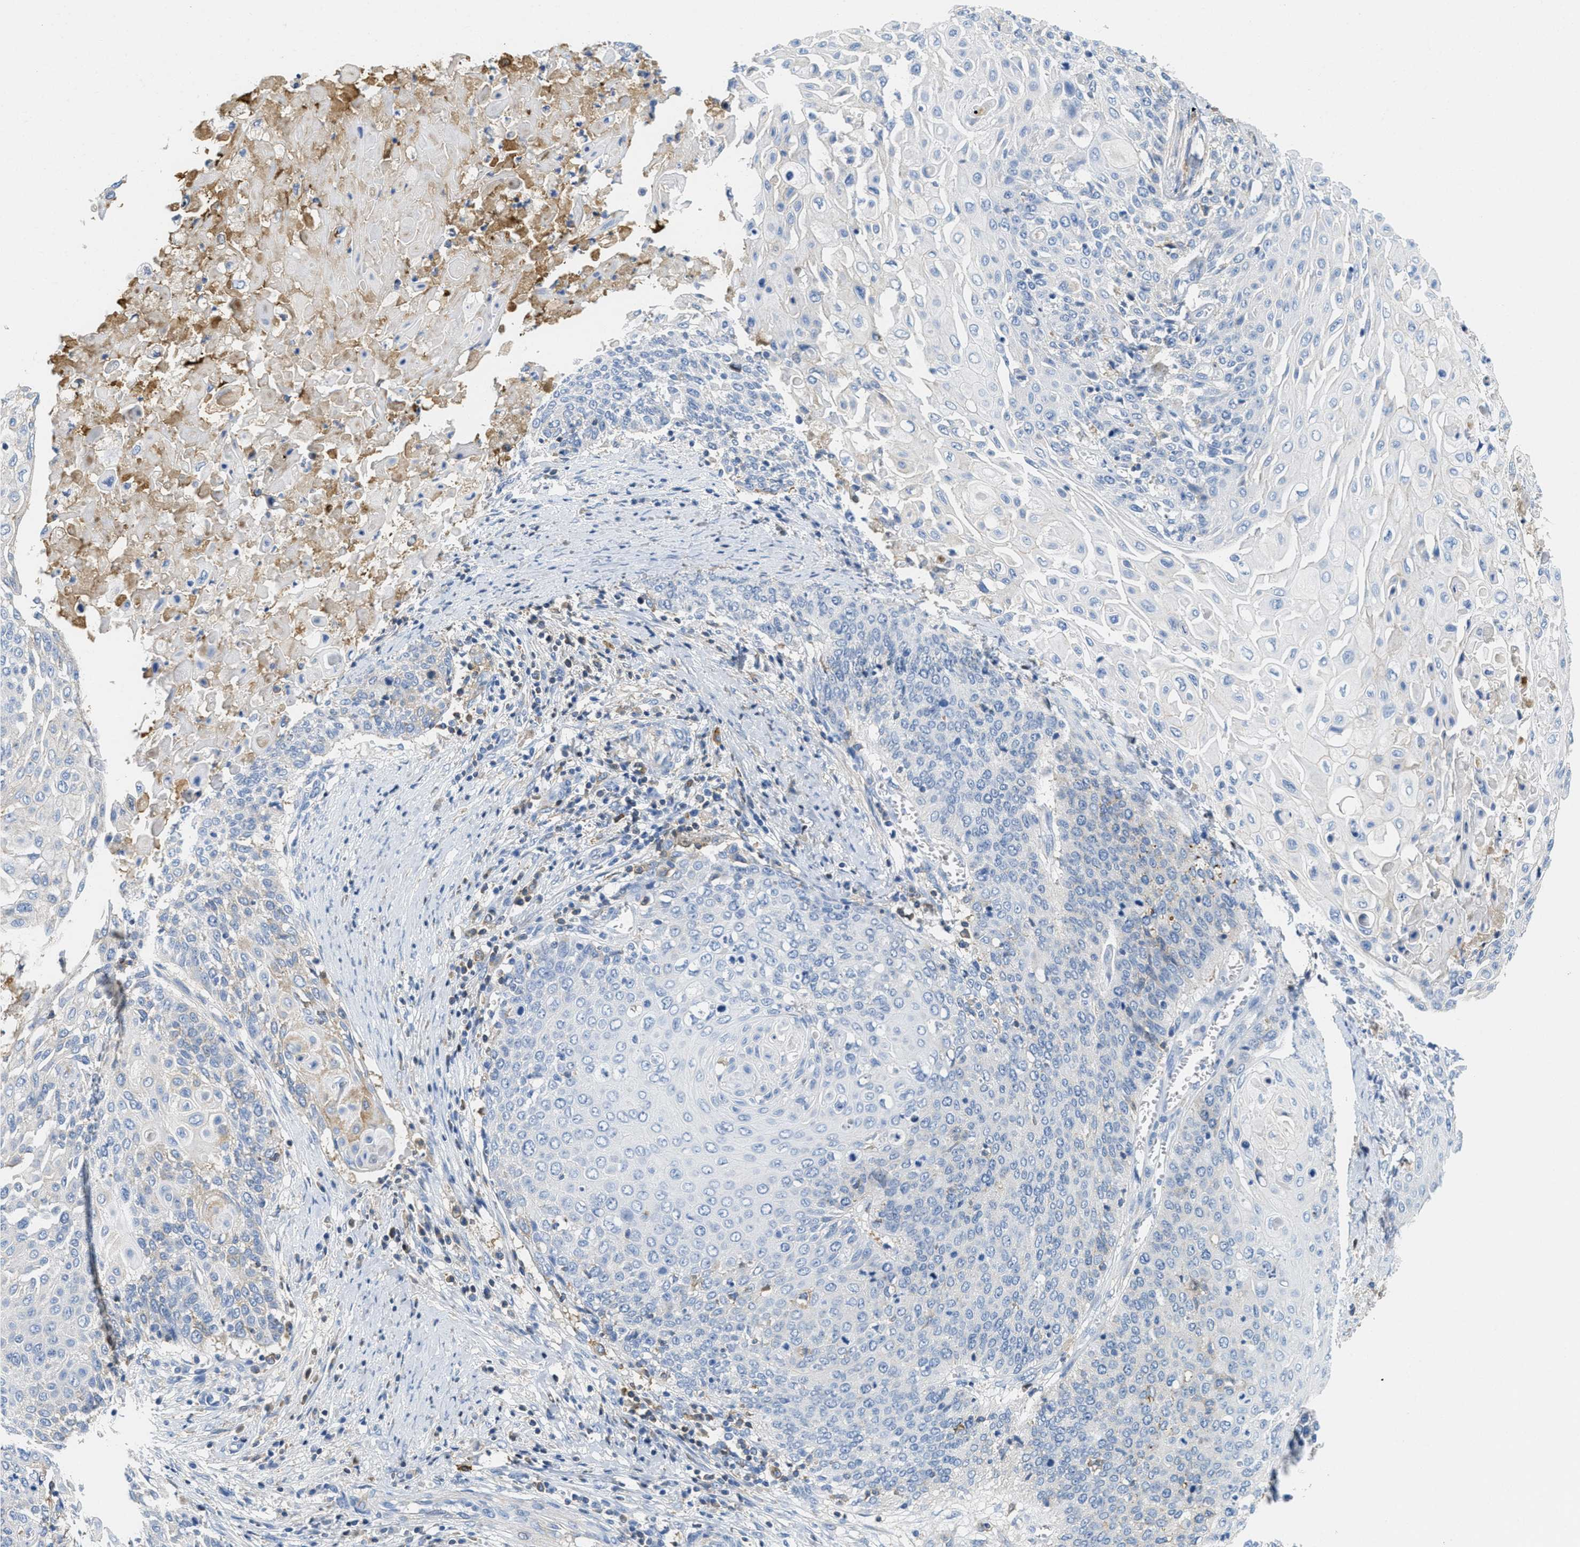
{"staining": {"intensity": "weak", "quantity": "<25%", "location": "cytoplasmic/membranous"}, "tissue": "cervical cancer", "cell_type": "Tumor cells", "image_type": "cancer", "snomed": [{"axis": "morphology", "description": "Squamous cell carcinoma, NOS"}, {"axis": "topography", "description": "Cervix"}], "caption": "Immunohistochemical staining of human cervical cancer displays no significant staining in tumor cells.", "gene": "SERPINA1", "patient": {"sex": "female", "age": 39}}